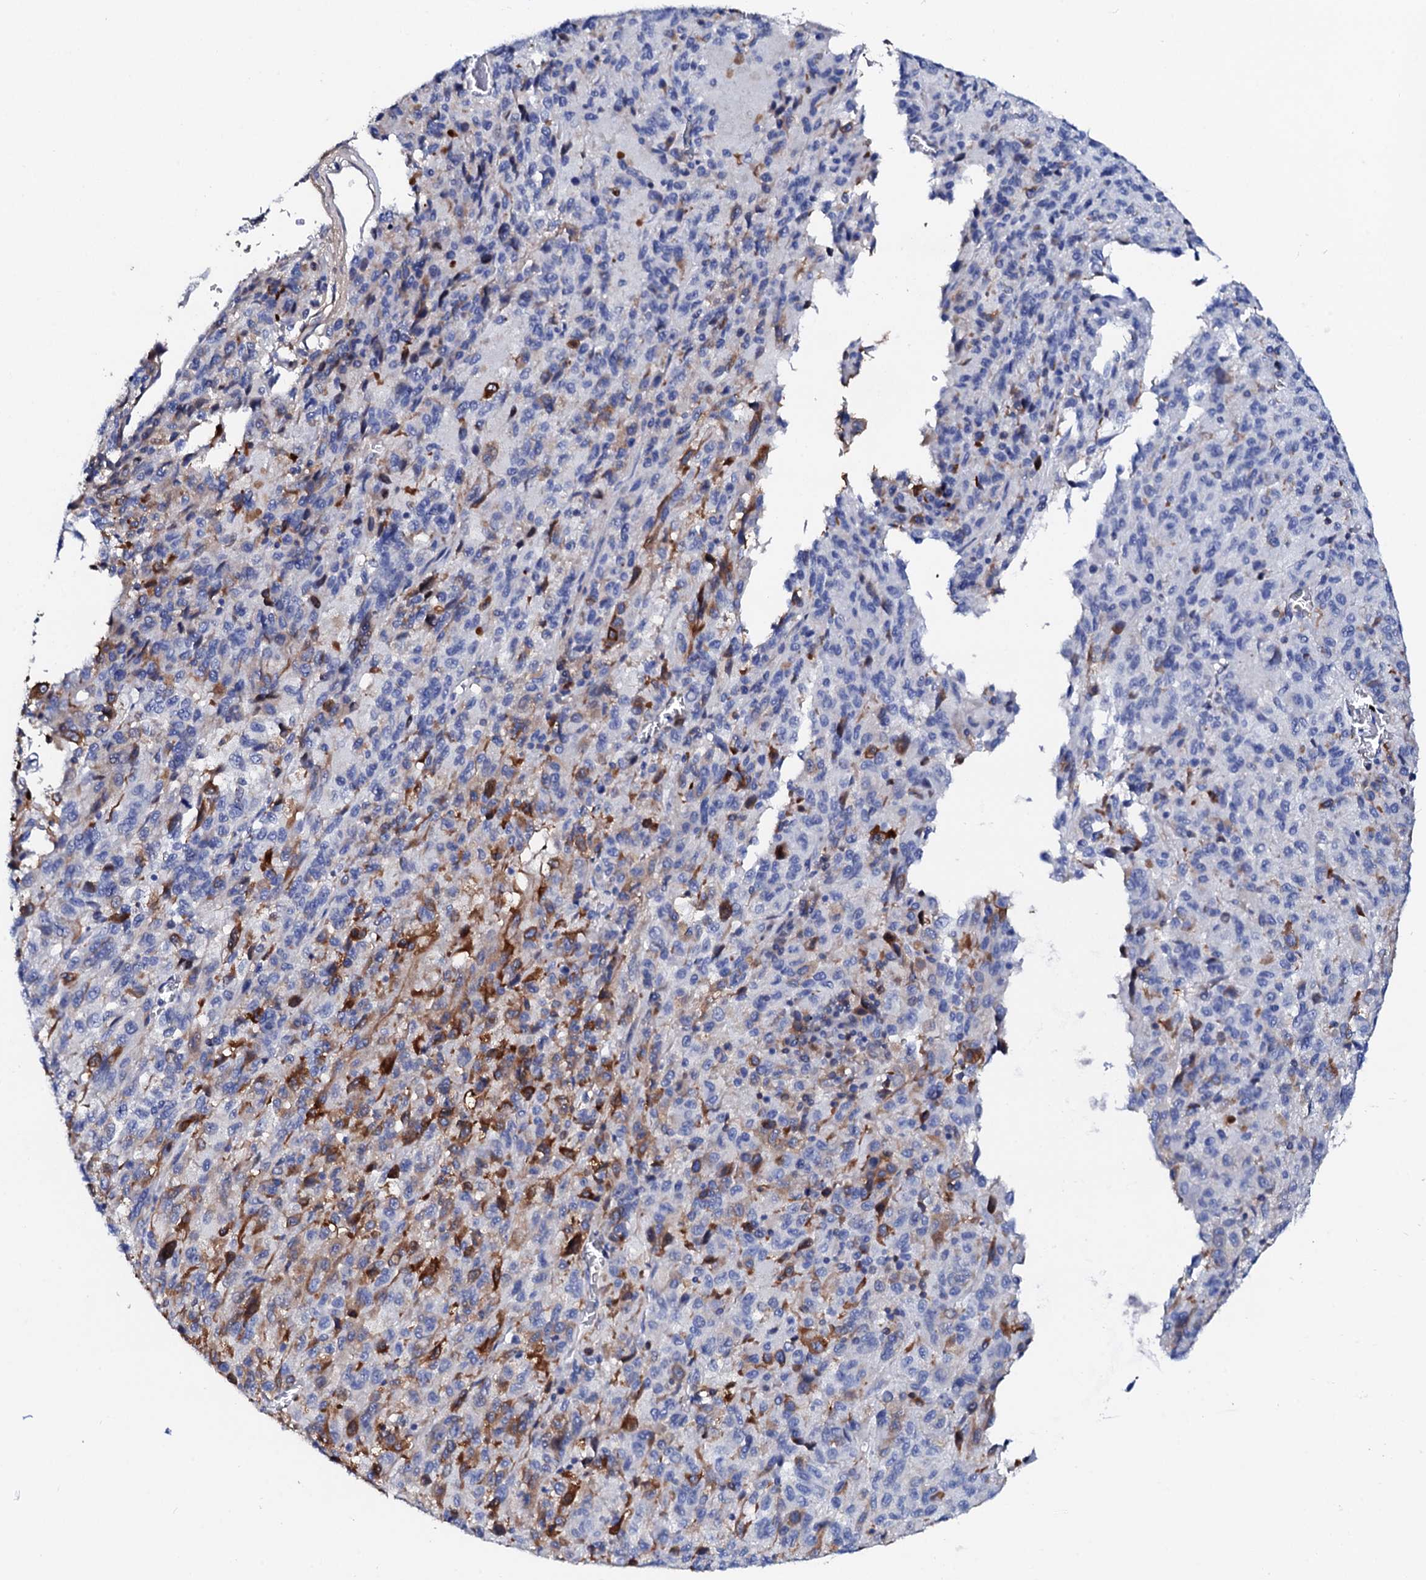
{"staining": {"intensity": "moderate", "quantity": "<25%", "location": "cytoplasmic/membranous"}, "tissue": "melanoma", "cell_type": "Tumor cells", "image_type": "cancer", "snomed": [{"axis": "morphology", "description": "Malignant melanoma, Metastatic site"}, {"axis": "topography", "description": "Lung"}], "caption": "Melanoma stained for a protein (brown) displays moderate cytoplasmic/membranous positive staining in approximately <25% of tumor cells.", "gene": "GLB1L3", "patient": {"sex": "male", "age": 64}}